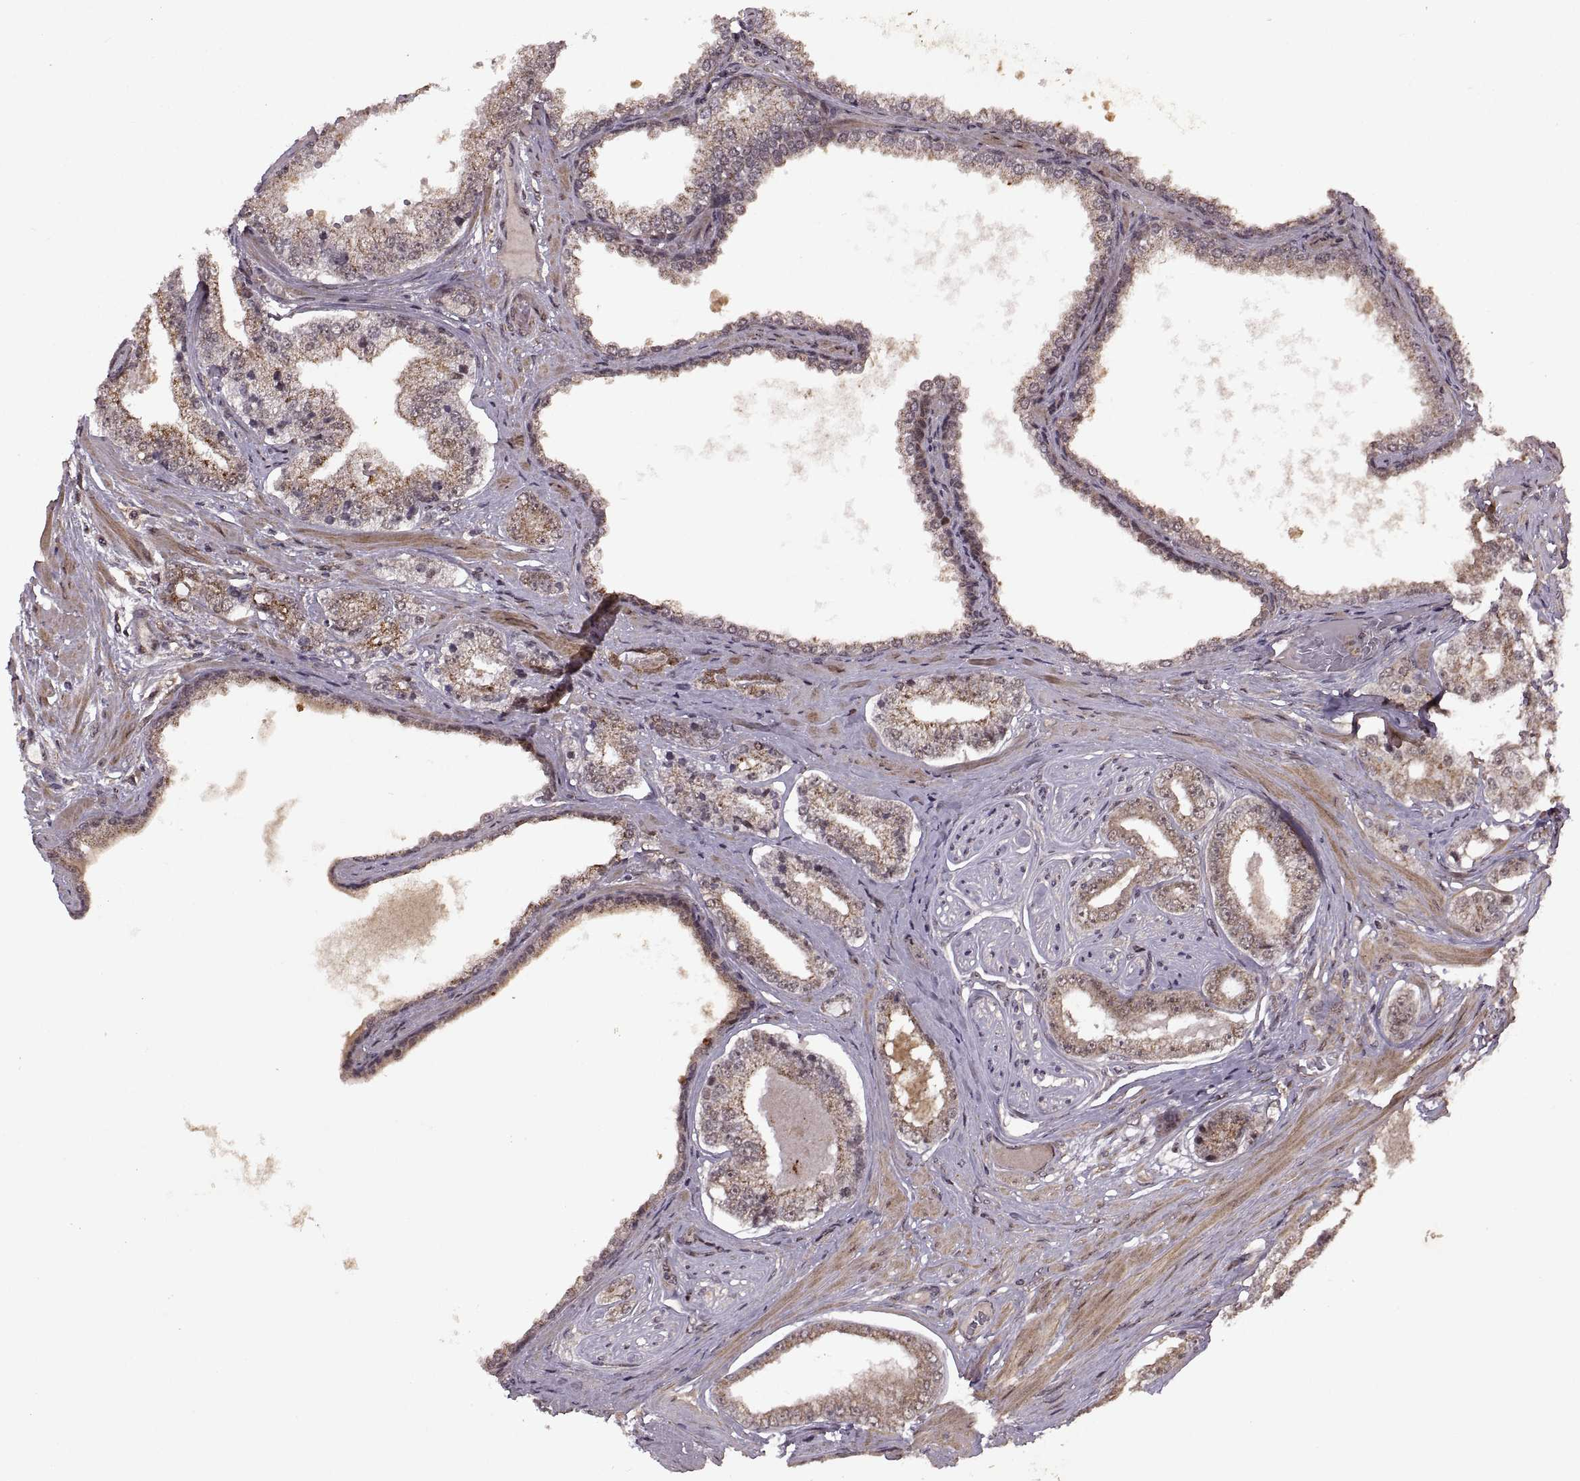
{"staining": {"intensity": "weak", "quantity": ">75%", "location": "cytoplasmic/membranous"}, "tissue": "prostate cancer", "cell_type": "Tumor cells", "image_type": "cancer", "snomed": [{"axis": "morphology", "description": "Adenocarcinoma, NOS"}, {"axis": "topography", "description": "Prostate"}], "caption": "Protein expression analysis of prostate cancer (adenocarcinoma) shows weak cytoplasmic/membranous positivity in approximately >75% of tumor cells.", "gene": "PTOV1", "patient": {"sex": "male", "age": 64}}